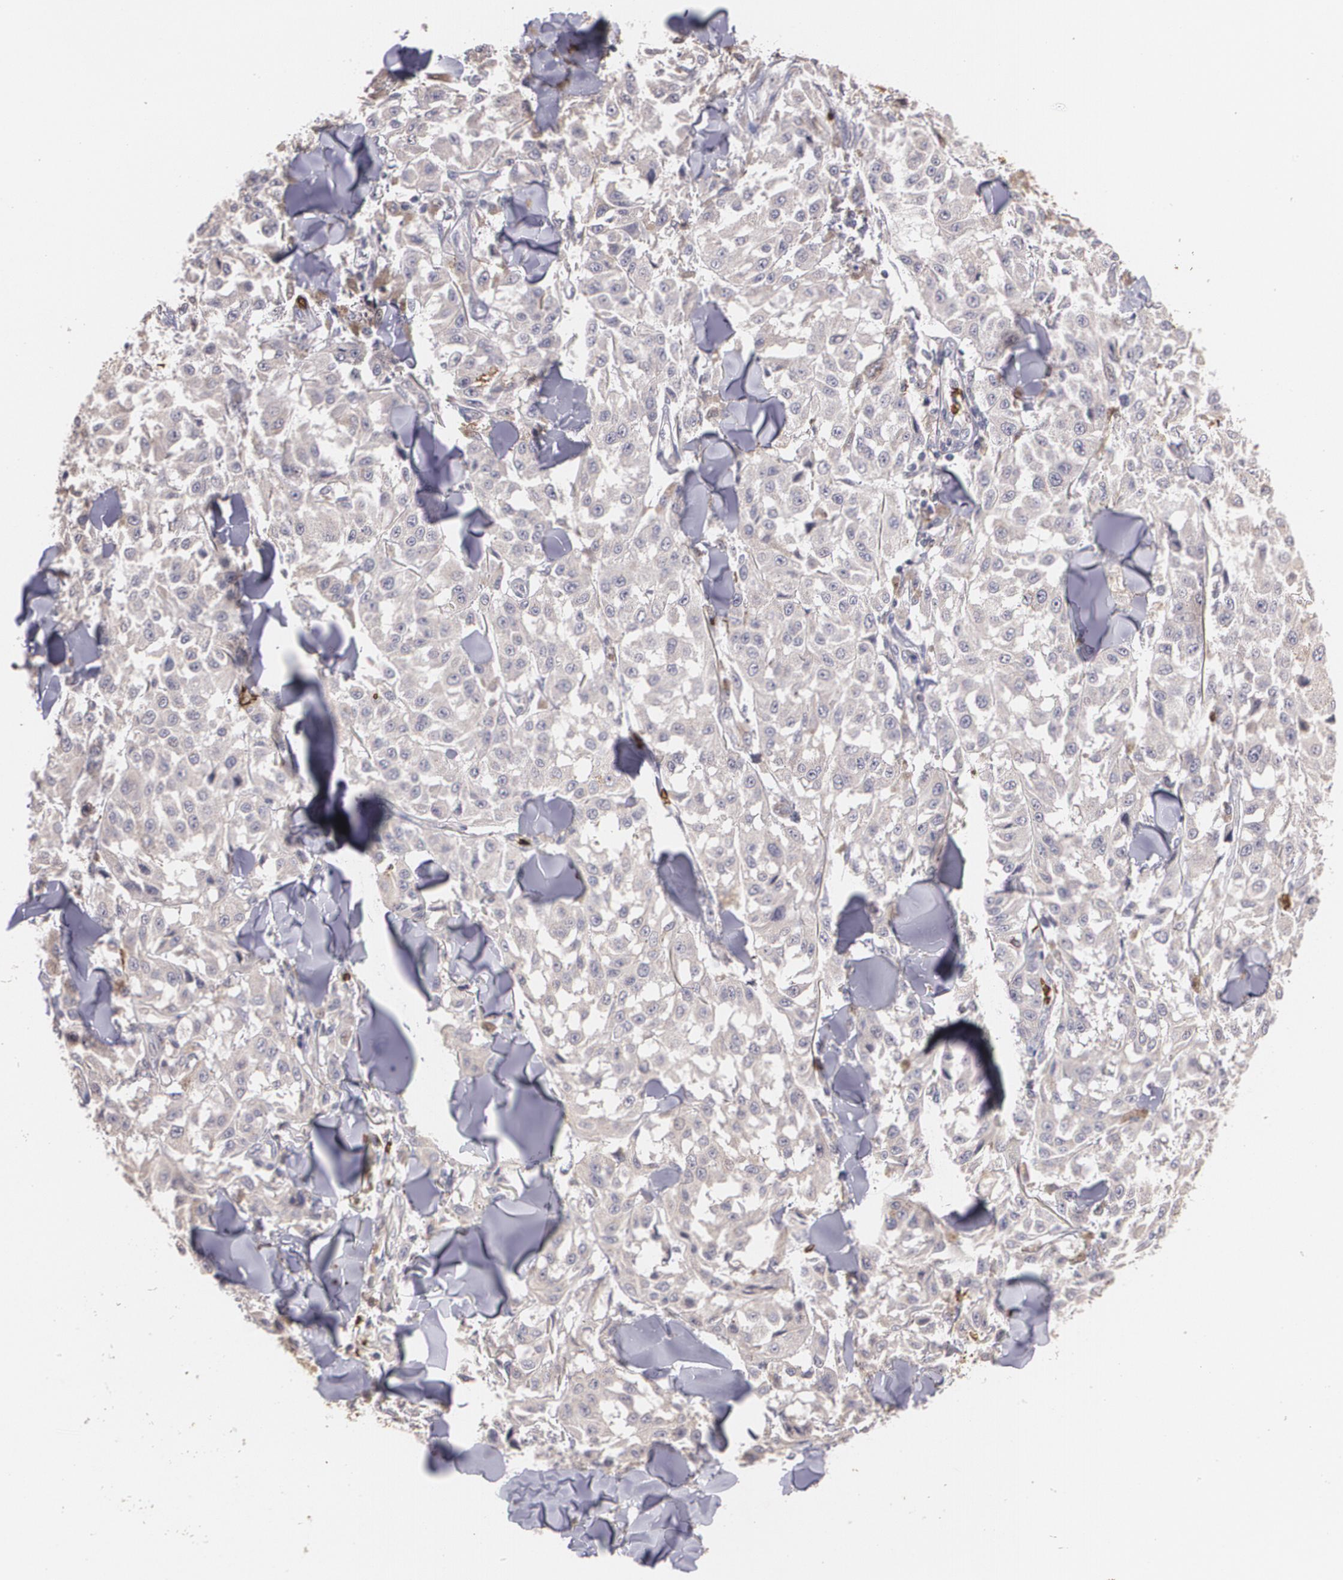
{"staining": {"intensity": "moderate", "quantity": "<25%", "location": "cytoplasmic/membranous"}, "tissue": "melanoma", "cell_type": "Tumor cells", "image_type": "cancer", "snomed": [{"axis": "morphology", "description": "Malignant melanoma, NOS"}, {"axis": "topography", "description": "Skin"}], "caption": "Moderate cytoplasmic/membranous positivity for a protein is appreciated in approximately <25% of tumor cells of malignant melanoma using immunohistochemistry.", "gene": "SLC2A1", "patient": {"sex": "female", "age": 64}}